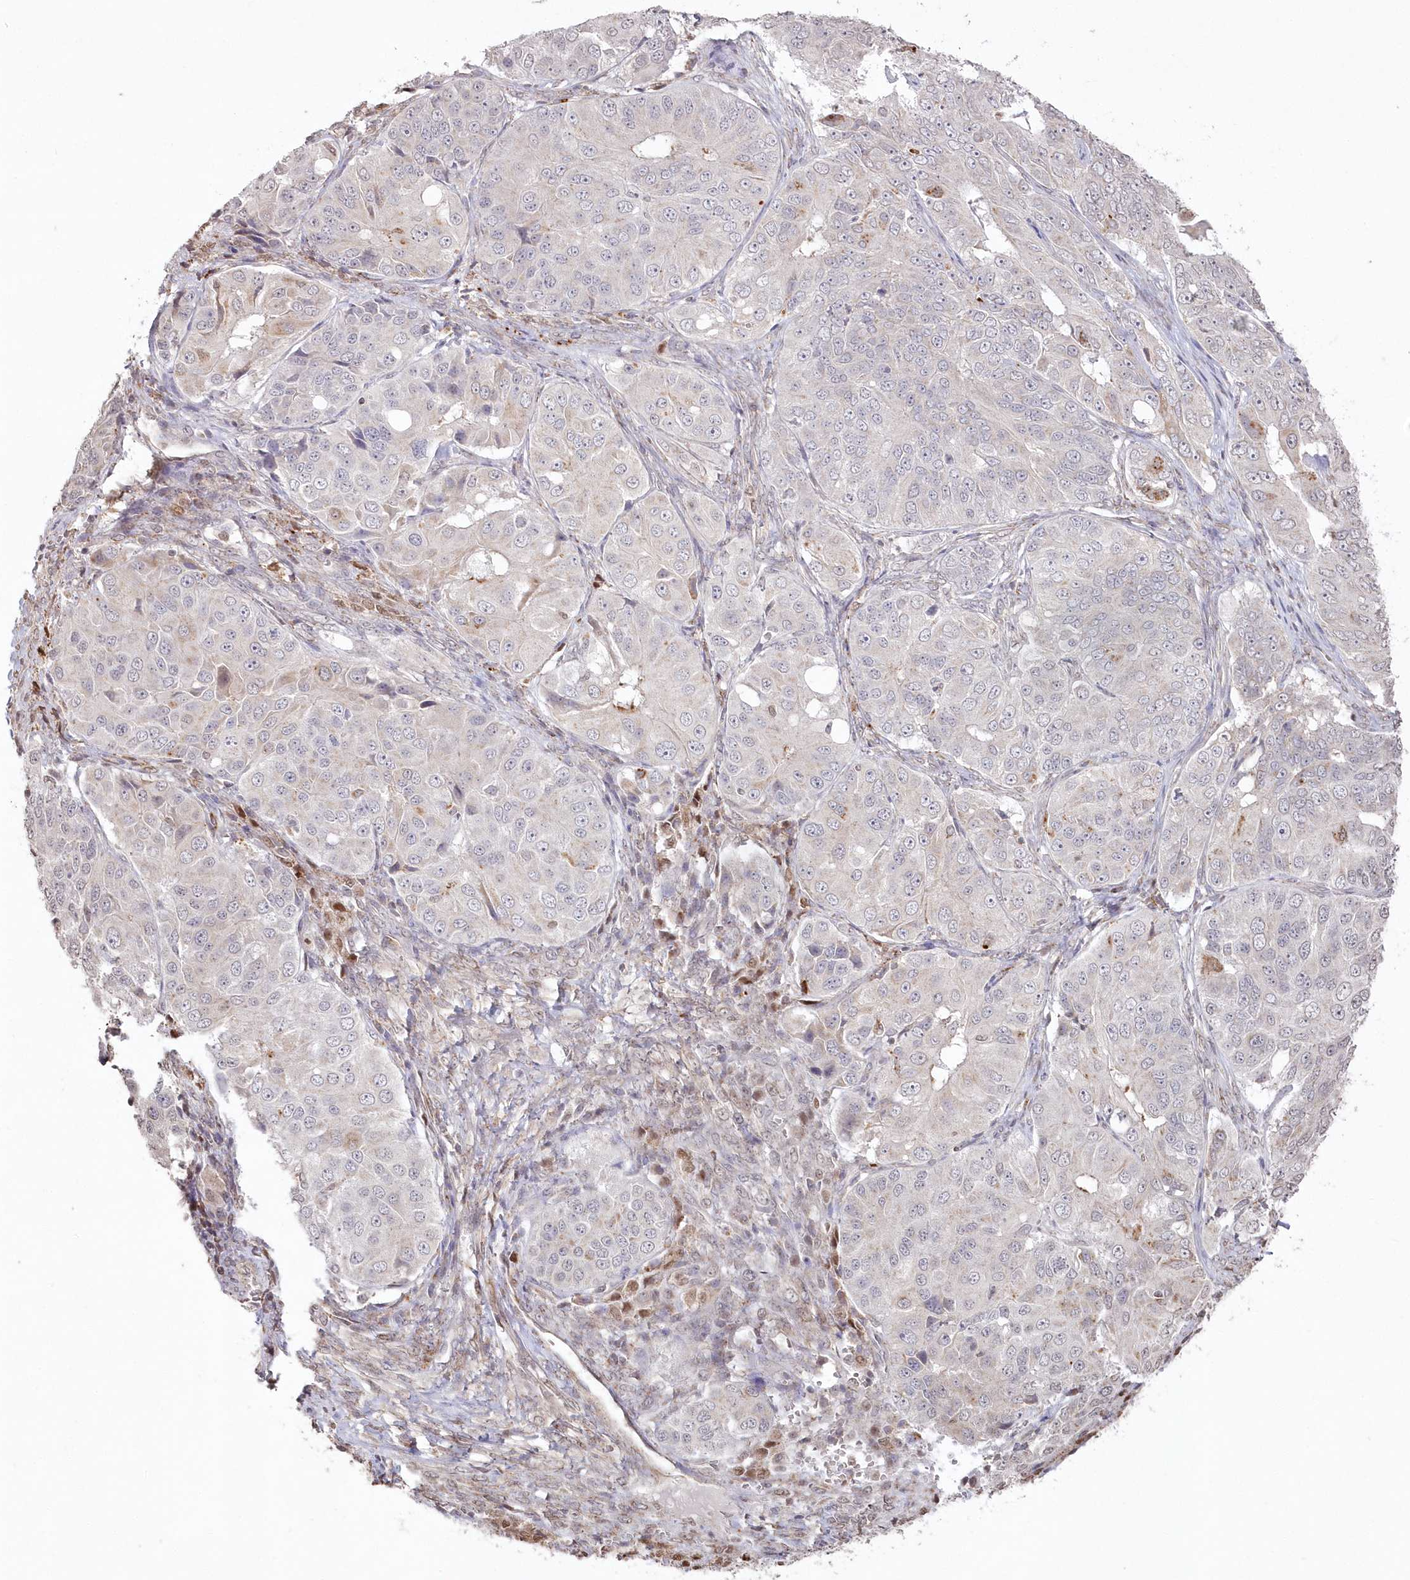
{"staining": {"intensity": "negative", "quantity": "none", "location": "none"}, "tissue": "ovarian cancer", "cell_type": "Tumor cells", "image_type": "cancer", "snomed": [{"axis": "morphology", "description": "Carcinoma, endometroid"}, {"axis": "topography", "description": "Ovary"}], "caption": "An immunohistochemistry image of endometroid carcinoma (ovarian) is shown. There is no staining in tumor cells of endometroid carcinoma (ovarian).", "gene": "ARSB", "patient": {"sex": "female", "age": 51}}